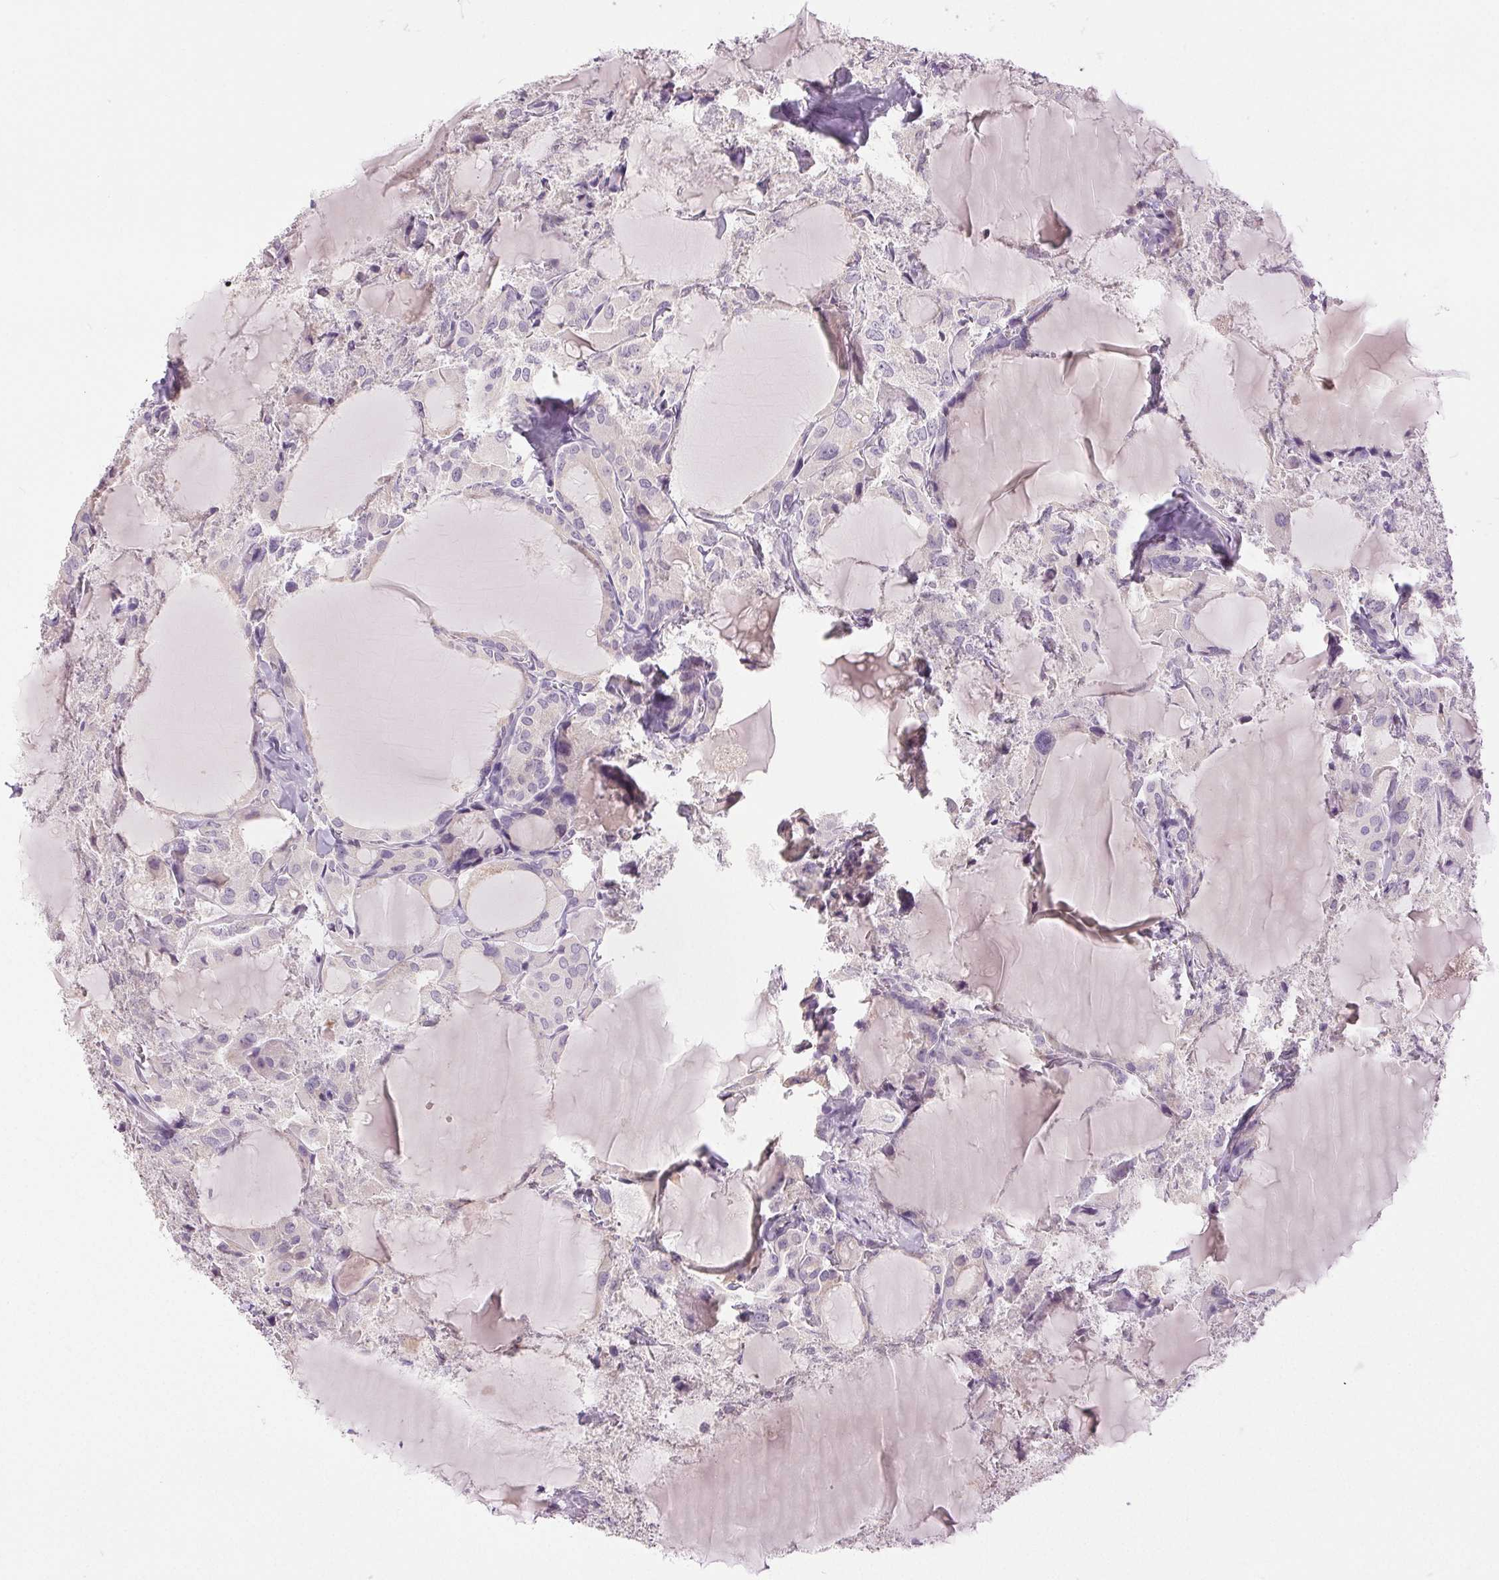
{"staining": {"intensity": "negative", "quantity": "none", "location": "none"}, "tissue": "thyroid cancer", "cell_type": "Tumor cells", "image_type": "cancer", "snomed": [{"axis": "morphology", "description": "Papillary adenocarcinoma, NOS"}, {"axis": "topography", "description": "Thyroid gland"}], "caption": "Immunohistochemistry (IHC) of thyroid cancer exhibits no positivity in tumor cells. Brightfield microscopy of immunohistochemistry (IHC) stained with DAB (brown) and hematoxylin (blue), captured at high magnification.", "gene": "DSG3", "patient": {"sex": "male", "age": 87}}